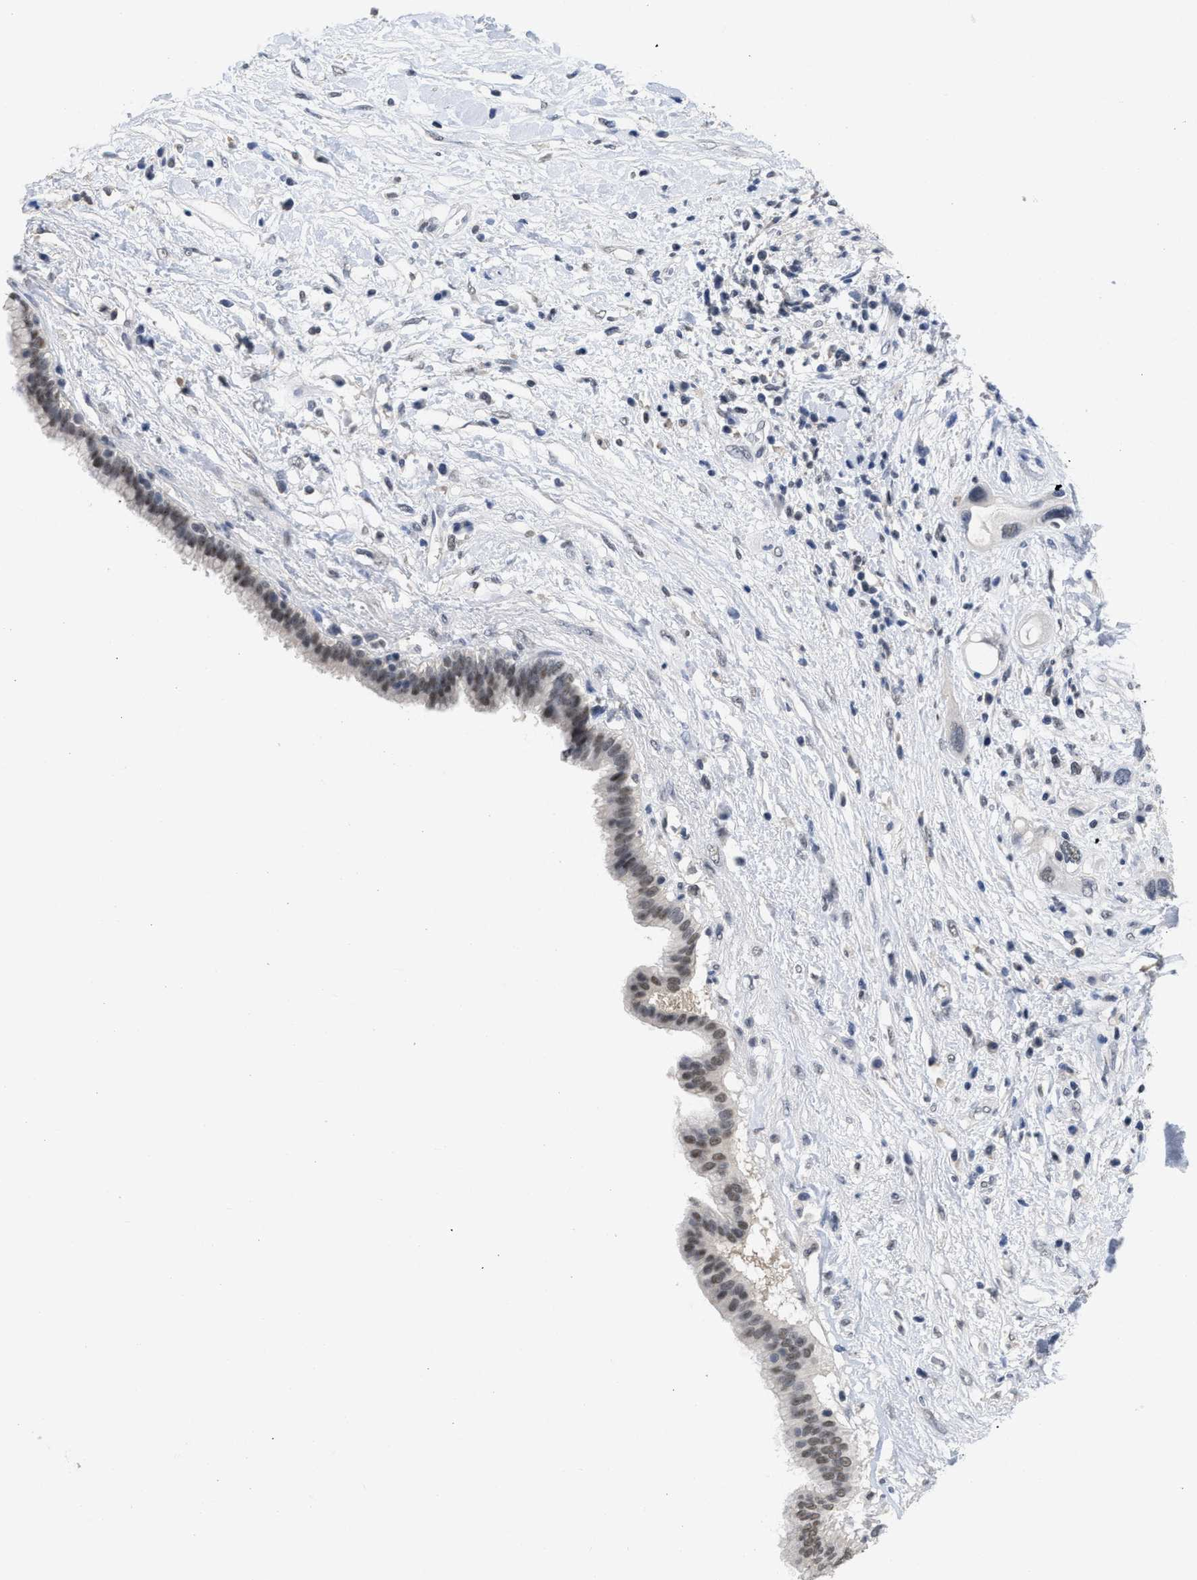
{"staining": {"intensity": "weak", "quantity": "25%-75%", "location": "nuclear"}, "tissue": "pancreatic cancer", "cell_type": "Tumor cells", "image_type": "cancer", "snomed": [{"axis": "morphology", "description": "Adenocarcinoma, NOS"}, {"axis": "topography", "description": "Pancreas"}], "caption": "Brown immunohistochemical staining in human adenocarcinoma (pancreatic) reveals weak nuclear expression in about 25%-75% of tumor cells. (Brightfield microscopy of DAB IHC at high magnification).", "gene": "GGNBP2", "patient": {"sex": "female", "age": 56}}